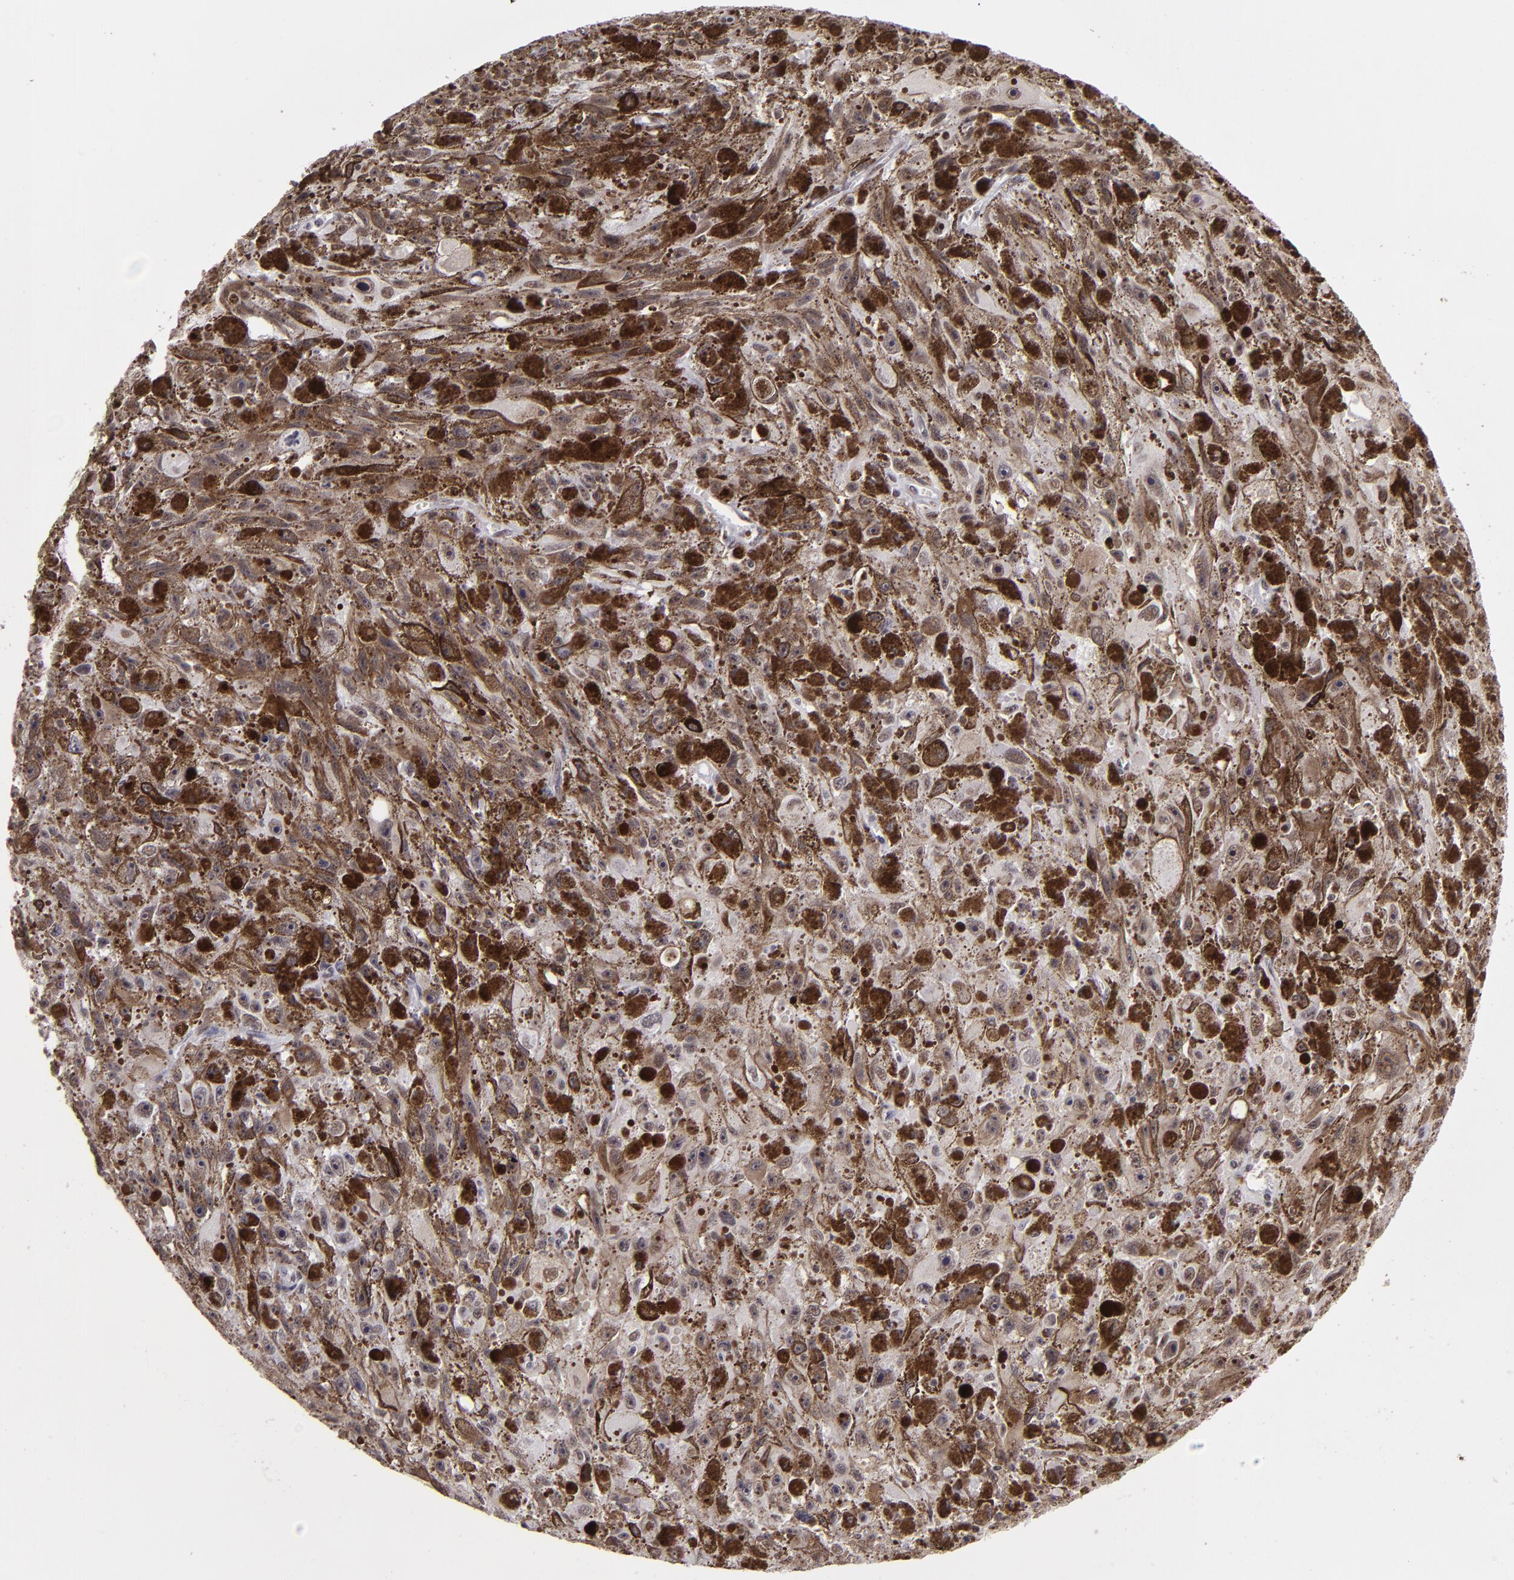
{"staining": {"intensity": "weak", "quantity": "25%-75%", "location": "nuclear"}, "tissue": "melanoma", "cell_type": "Tumor cells", "image_type": "cancer", "snomed": [{"axis": "morphology", "description": "Malignant melanoma, NOS"}, {"axis": "topography", "description": "Skin"}], "caption": "Melanoma tissue shows weak nuclear staining in approximately 25%-75% of tumor cells, visualized by immunohistochemistry.", "gene": "INTS6", "patient": {"sex": "female", "age": 104}}